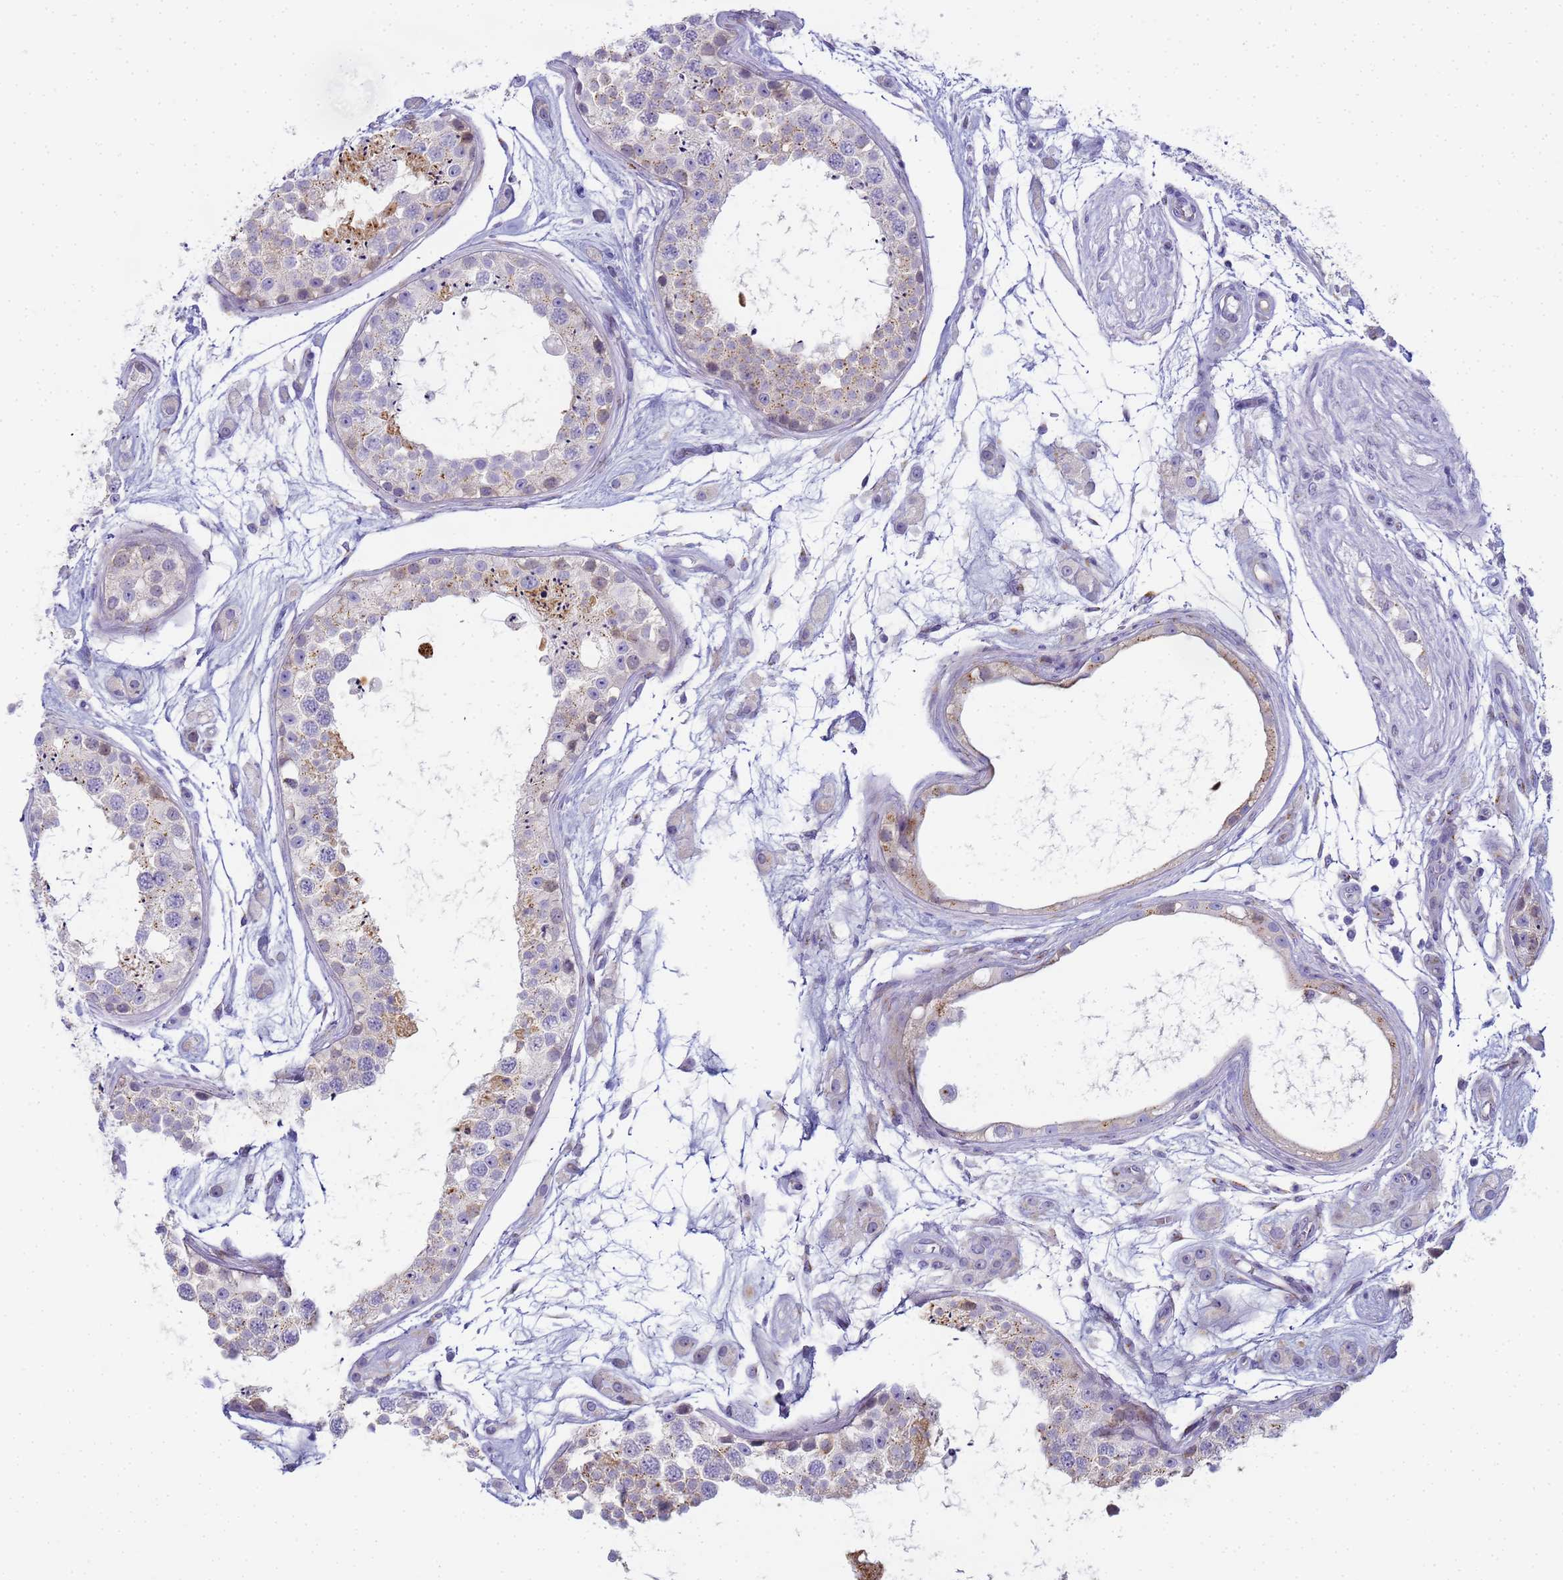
{"staining": {"intensity": "weak", "quantity": "<25%", "location": "cytoplasmic/membranous"}, "tissue": "testis", "cell_type": "Cells in seminiferous ducts", "image_type": "normal", "snomed": [{"axis": "morphology", "description": "Normal tissue, NOS"}, {"axis": "topography", "description": "Testis"}], "caption": "The immunohistochemistry image has no significant staining in cells in seminiferous ducts of testis. (Stains: DAB immunohistochemistry (IHC) with hematoxylin counter stain, Microscopy: brightfield microscopy at high magnification).", "gene": "CR1", "patient": {"sex": "male", "age": 25}}